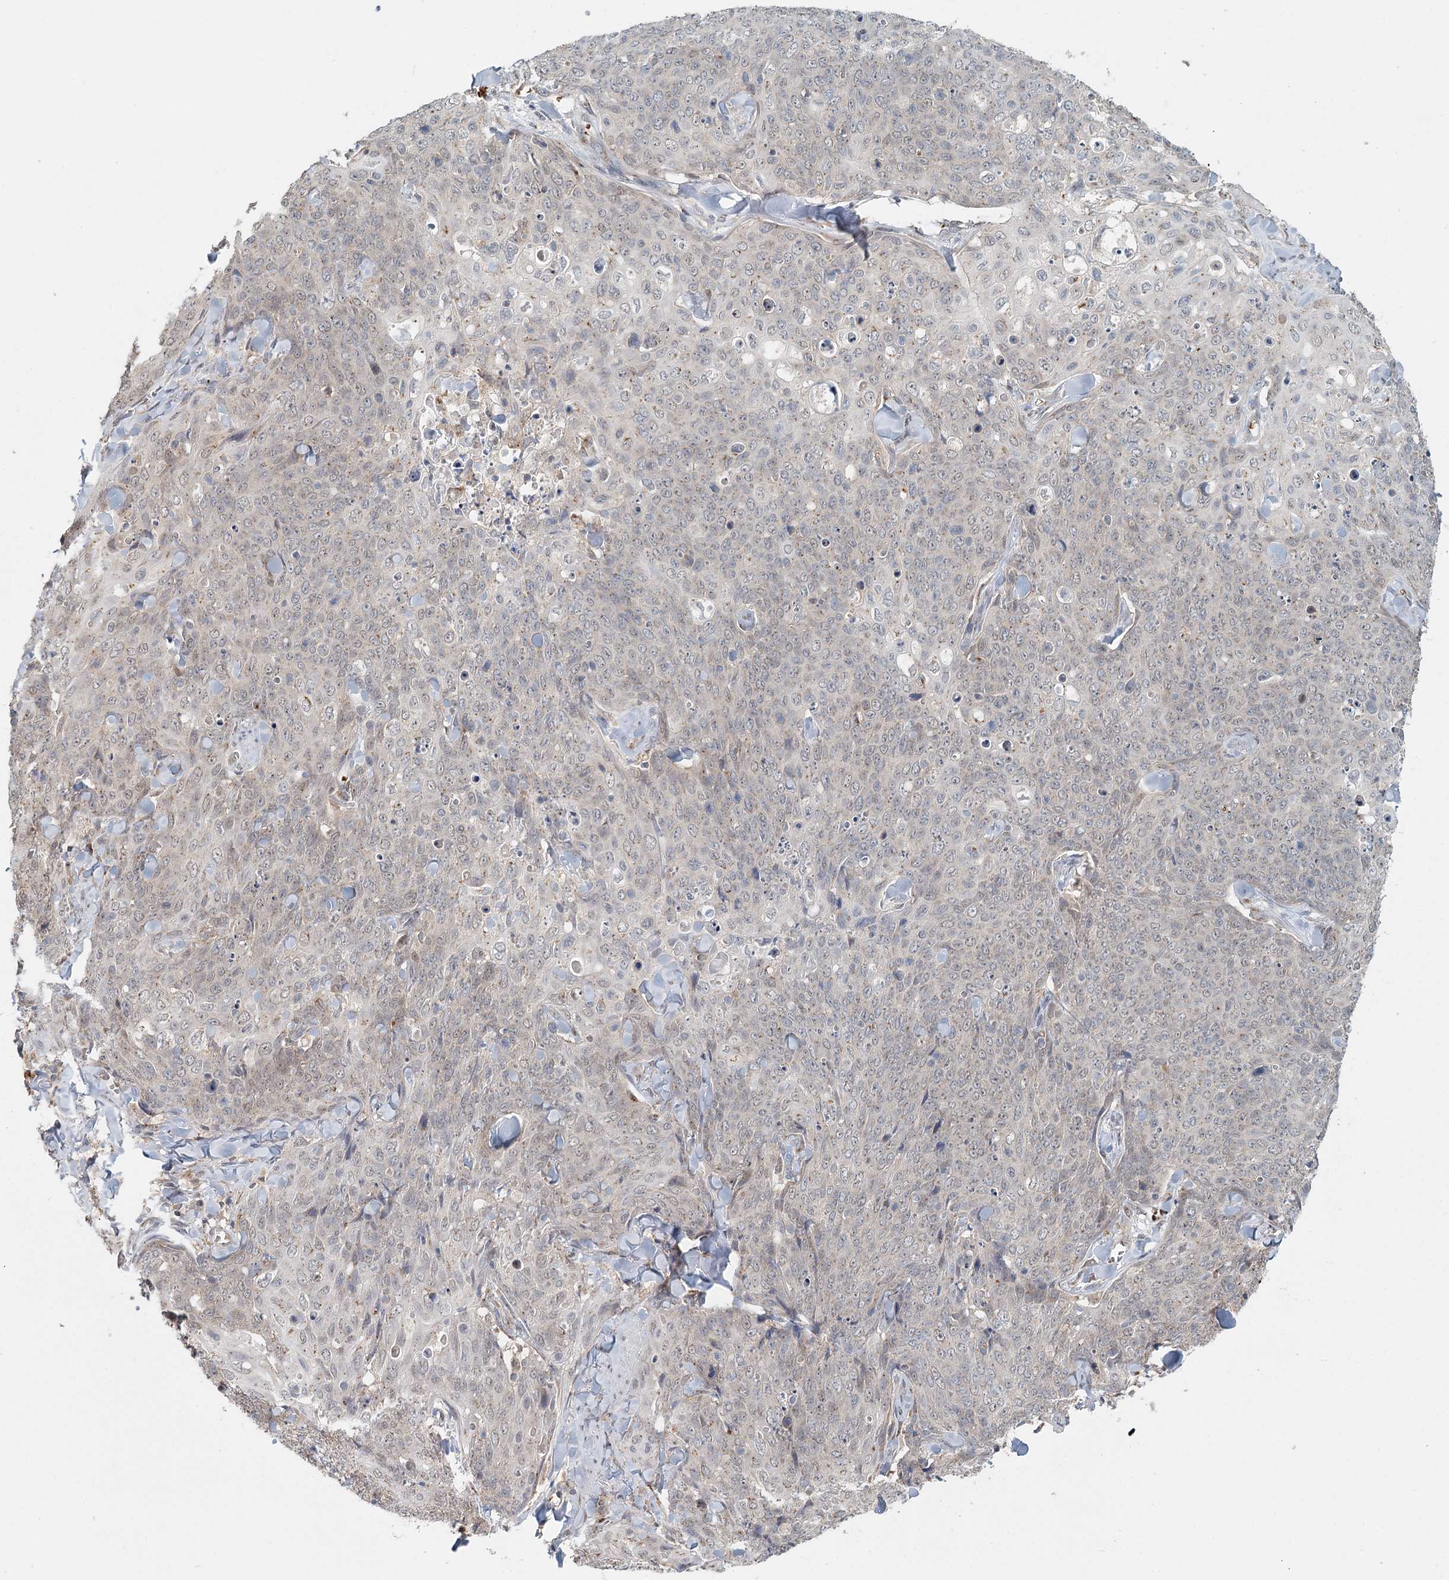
{"staining": {"intensity": "weak", "quantity": "<25%", "location": "cytoplasmic/membranous"}, "tissue": "skin cancer", "cell_type": "Tumor cells", "image_type": "cancer", "snomed": [{"axis": "morphology", "description": "Squamous cell carcinoma, NOS"}, {"axis": "topography", "description": "Skin"}, {"axis": "topography", "description": "Vulva"}], "caption": "Tumor cells are negative for brown protein staining in skin squamous cell carcinoma.", "gene": "ADK", "patient": {"sex": "female", "age": 85}}